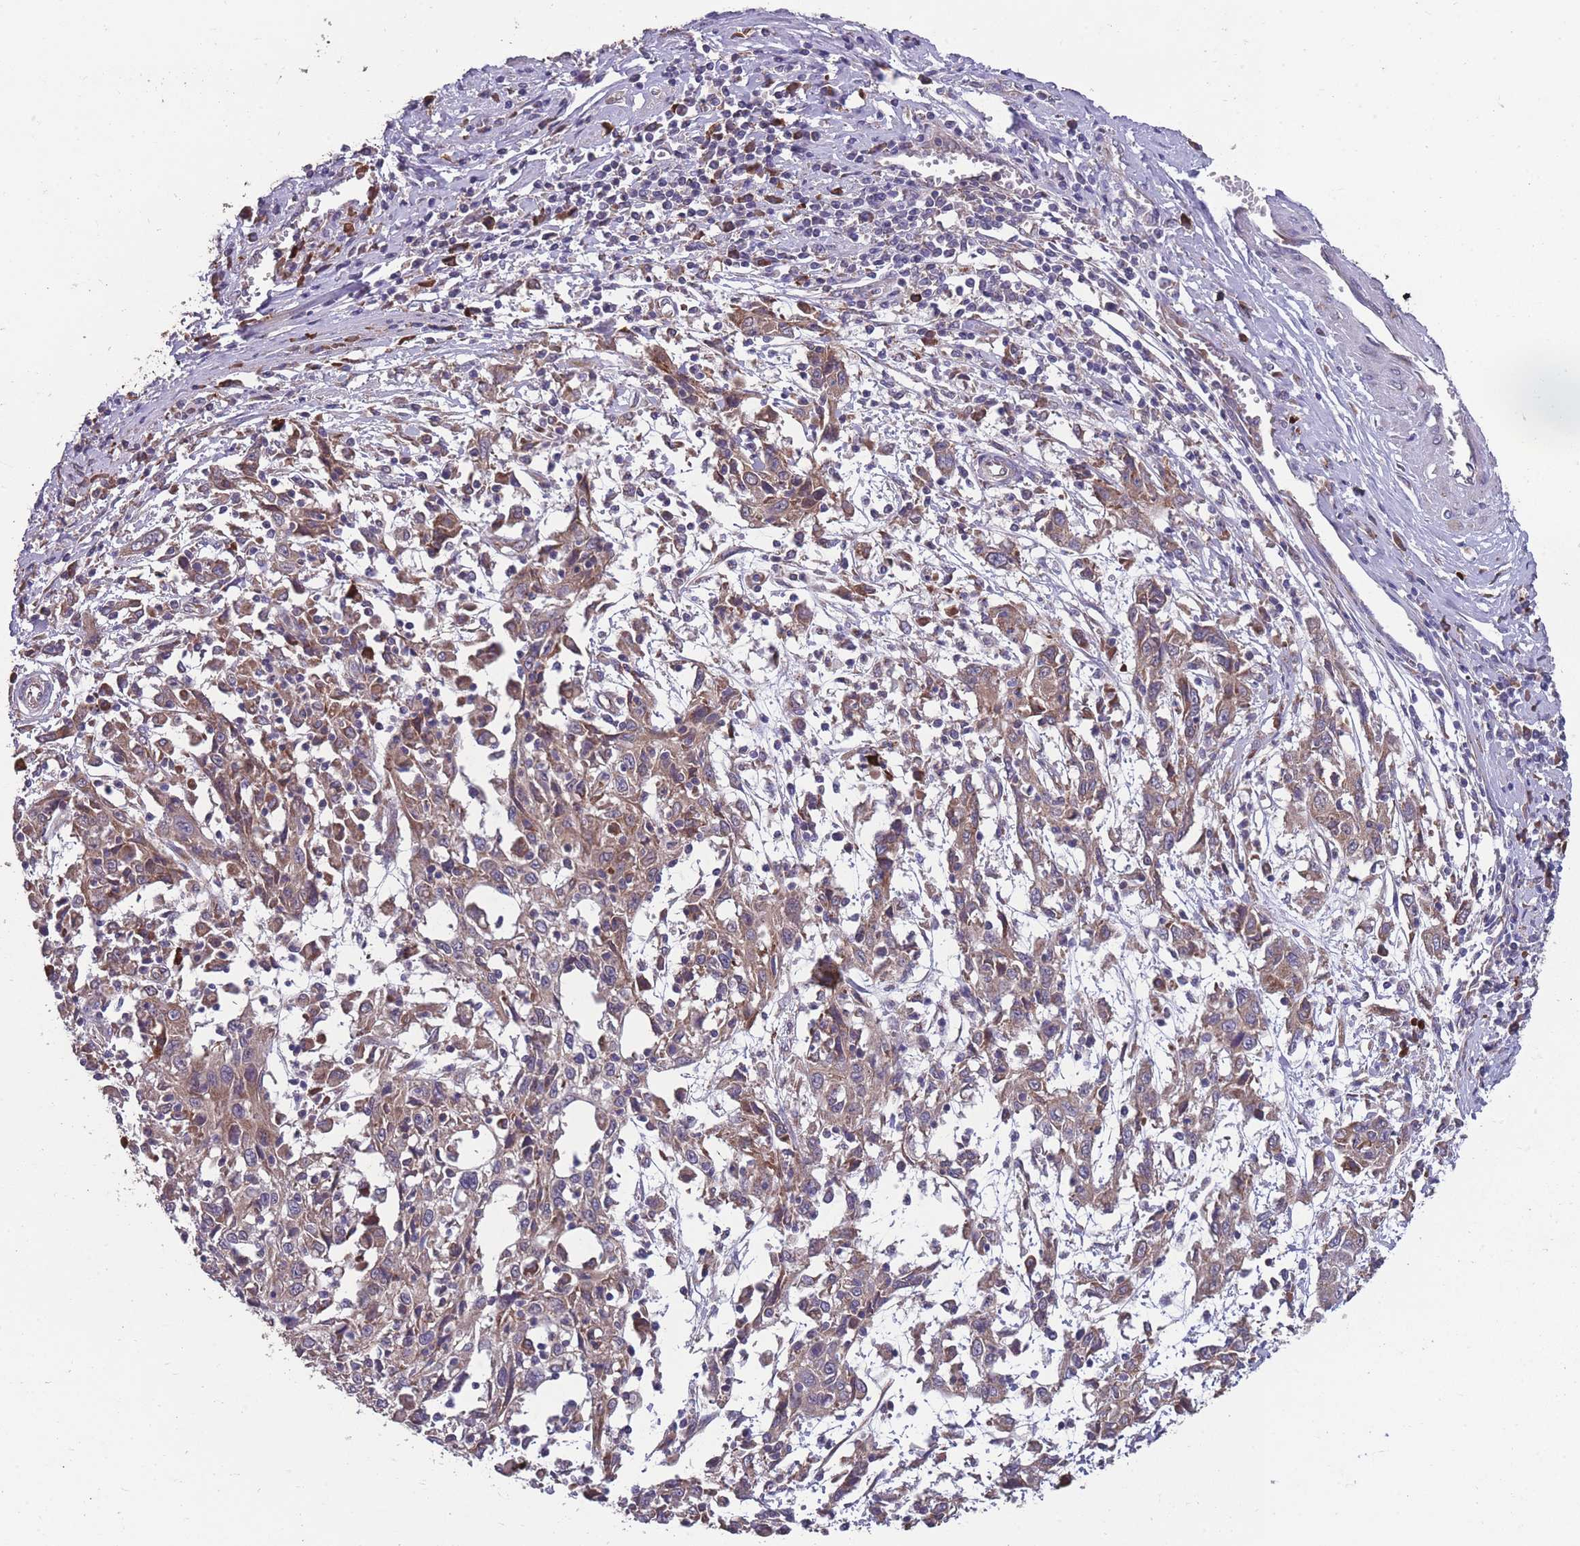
{"staining": {"intensity": "moderate", "quantity": ">75%", "location": "cytoplasmic/membranous"}, "tissue": "cervical cancer", "cell_type": "Tumor cells", "image_type": "cancer", "snomed": [{"axis": "morphology", "description": "Squamous cell carcinoma, NOS"}, {"axis": "topography", "description": "Cervix"}], "caption": "Tumor cells exhibit moderate cytoplasmic/membranous positivity in approximately >75% of cells in cervical cancer. (Stains: DAB (3,3'-diaminobenzidine) in brown, nuclei in blue, Microscopy: brightfield microscopy at high magnification).", "gene": "STIM2", "patient": {"sex": "female", "age": 46}}